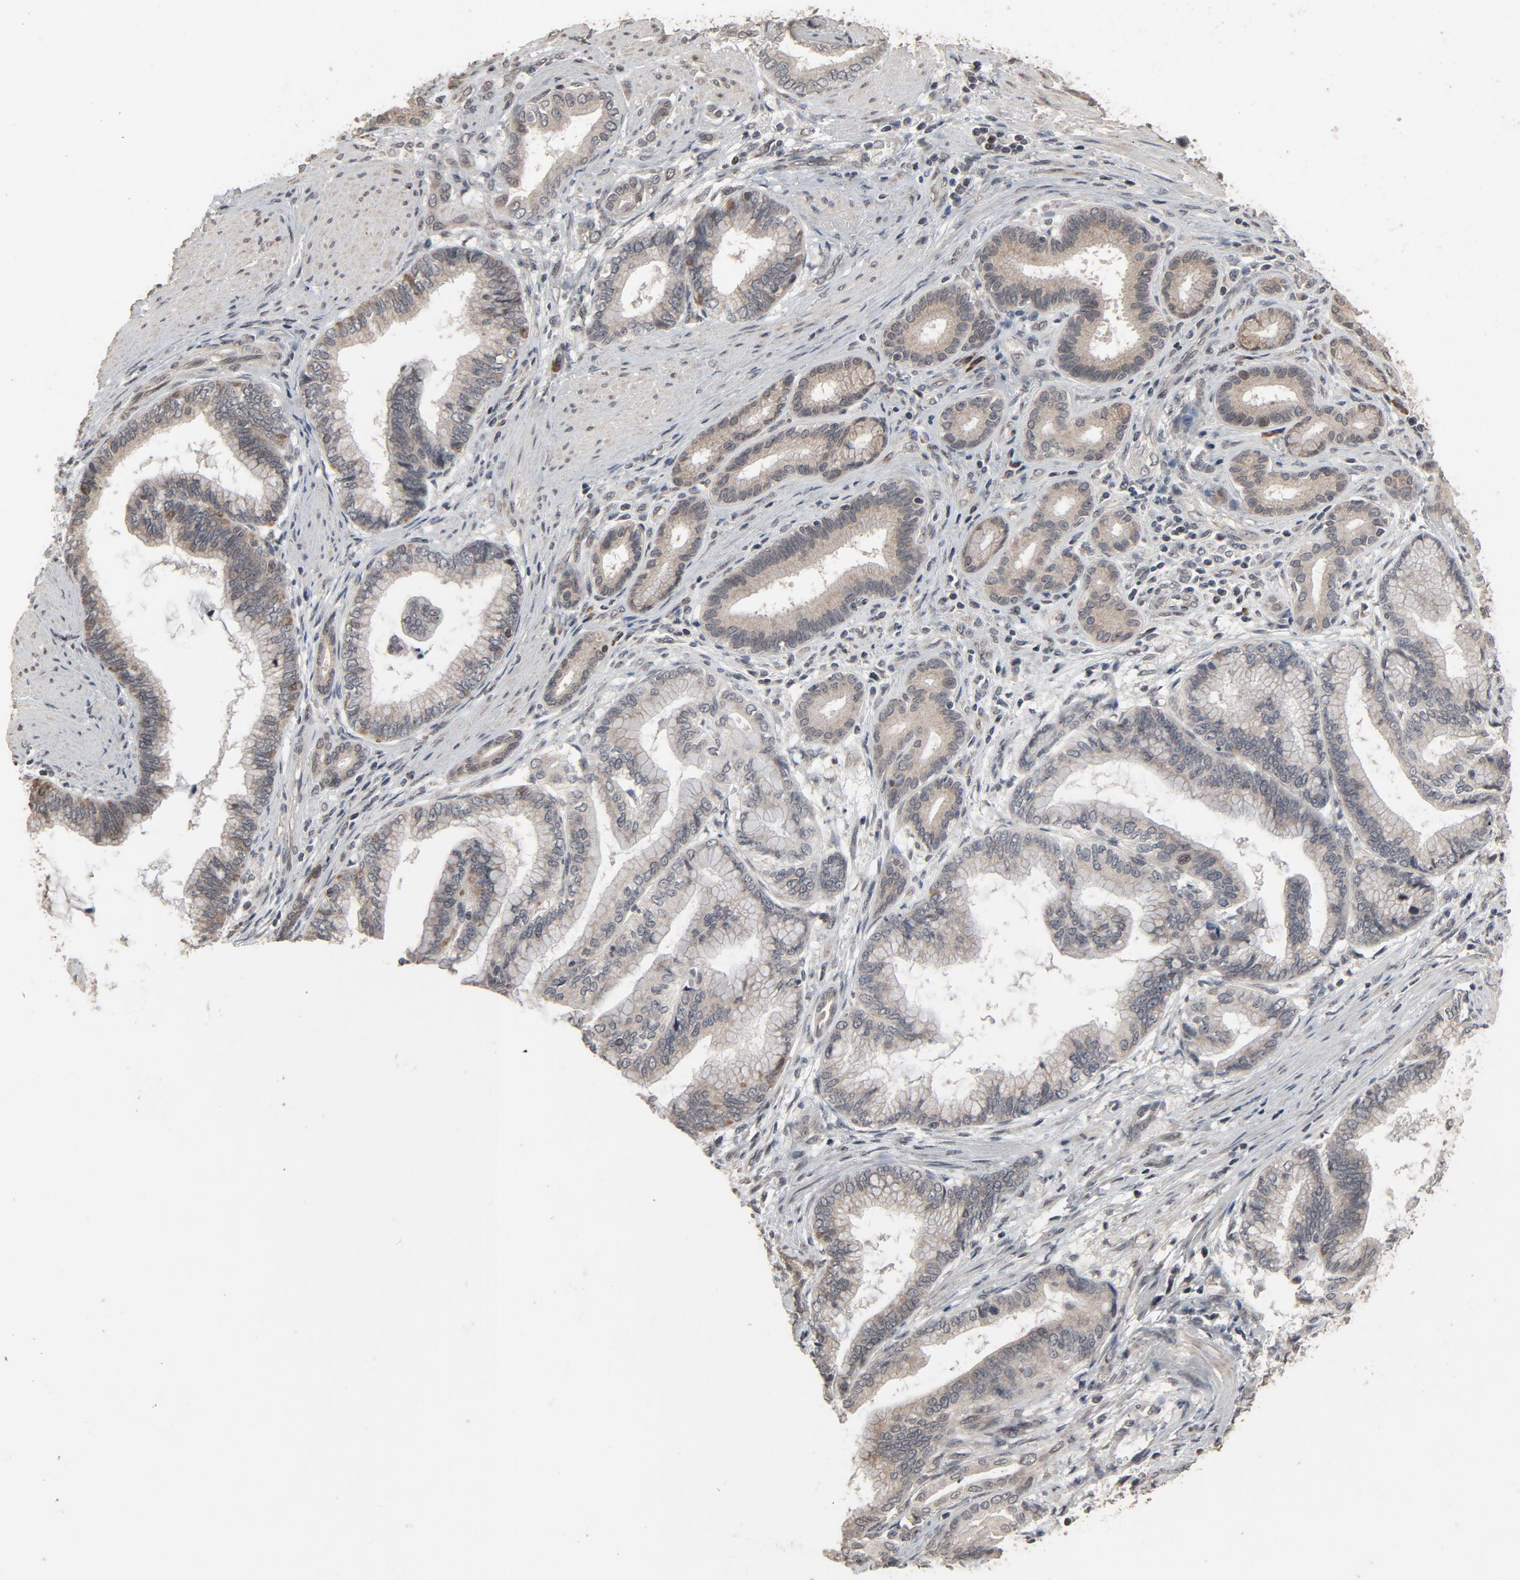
{"staining": {"intensity": "moderate", "quantity": "25%-75%", "location": "cytoplasmic/membranous,nuclear"}, "tissue": "pancreatic cancer", "cell_type": "Tumor cells", "image_type": "cancer", "snomed": [{"axis": "morphology", "description": "Adenocarcinoma, NOS"}, {"axis": "topography", "description": "Pancreas"}], "caption": "Protein expression analysis of human pancreatic adenocarcinoma reveals moderate cytoplasmic/membranous and nuclear expression in about 25%-75% of tumor cells.", "gene": "POM121", "patient": {"sex": "female", "age": 64}}